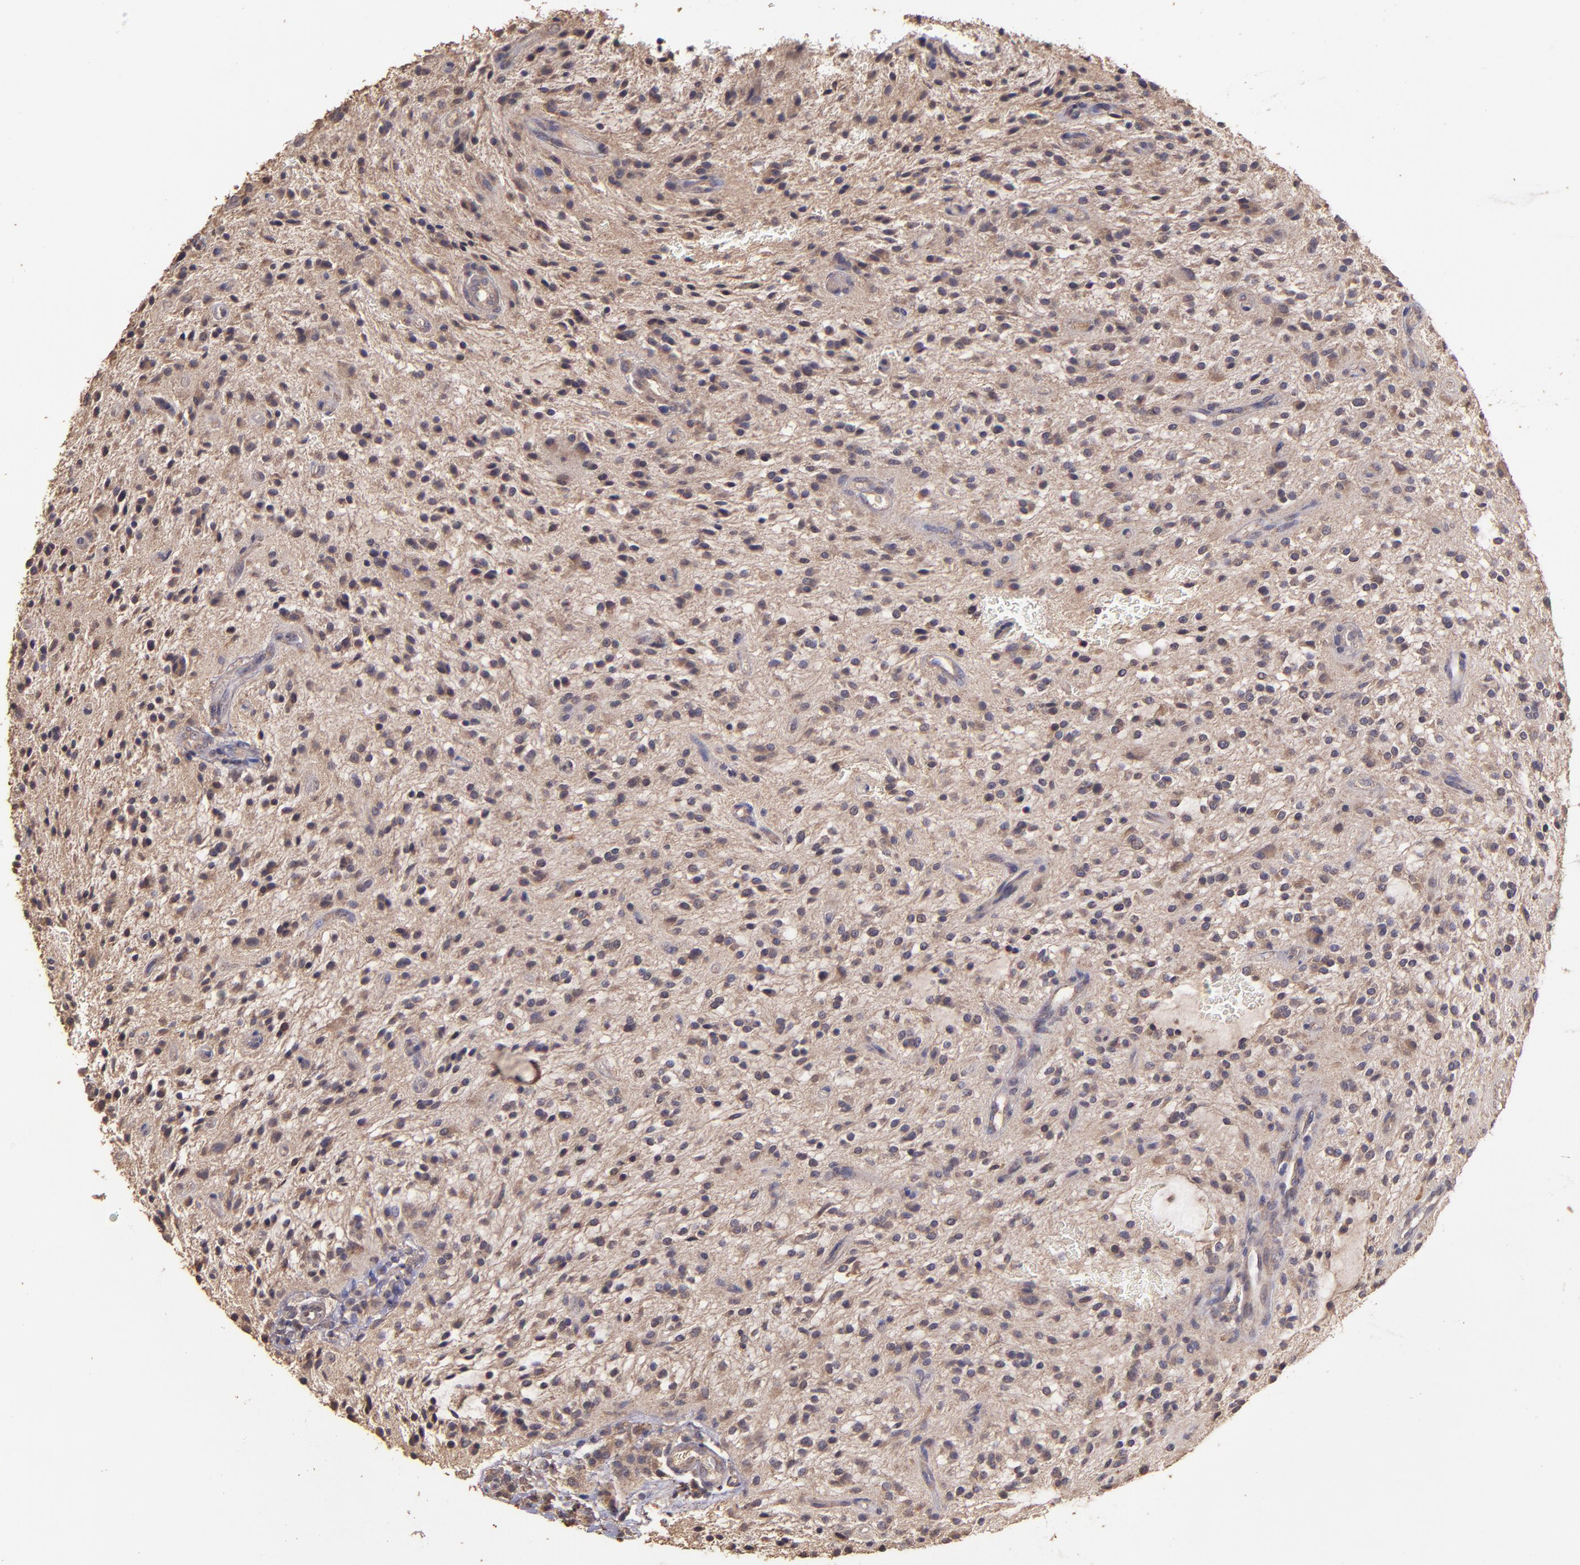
{"staining": {"intensity": "weak", "quantity": ">75%", "location": "cytoplasmic/membranous"}, "tissue": "glioma", "cell_type": "Tumor cells", "image_type": "cancer", "snomed": [{"axis": "morphology", "description": "Glioma, malignant, NOS"}, {"axis": "topography", "description": "Cerebellum"}], "caption": "Immunohistochemistry (IHC) of human glioma (malignant) demonstrates low levels of weak cytoplasmic/membranous positivity in approximately >75% of tumor cells.", "gene": "HECTD1", "patient": {"sex": "female", "age": 10}}